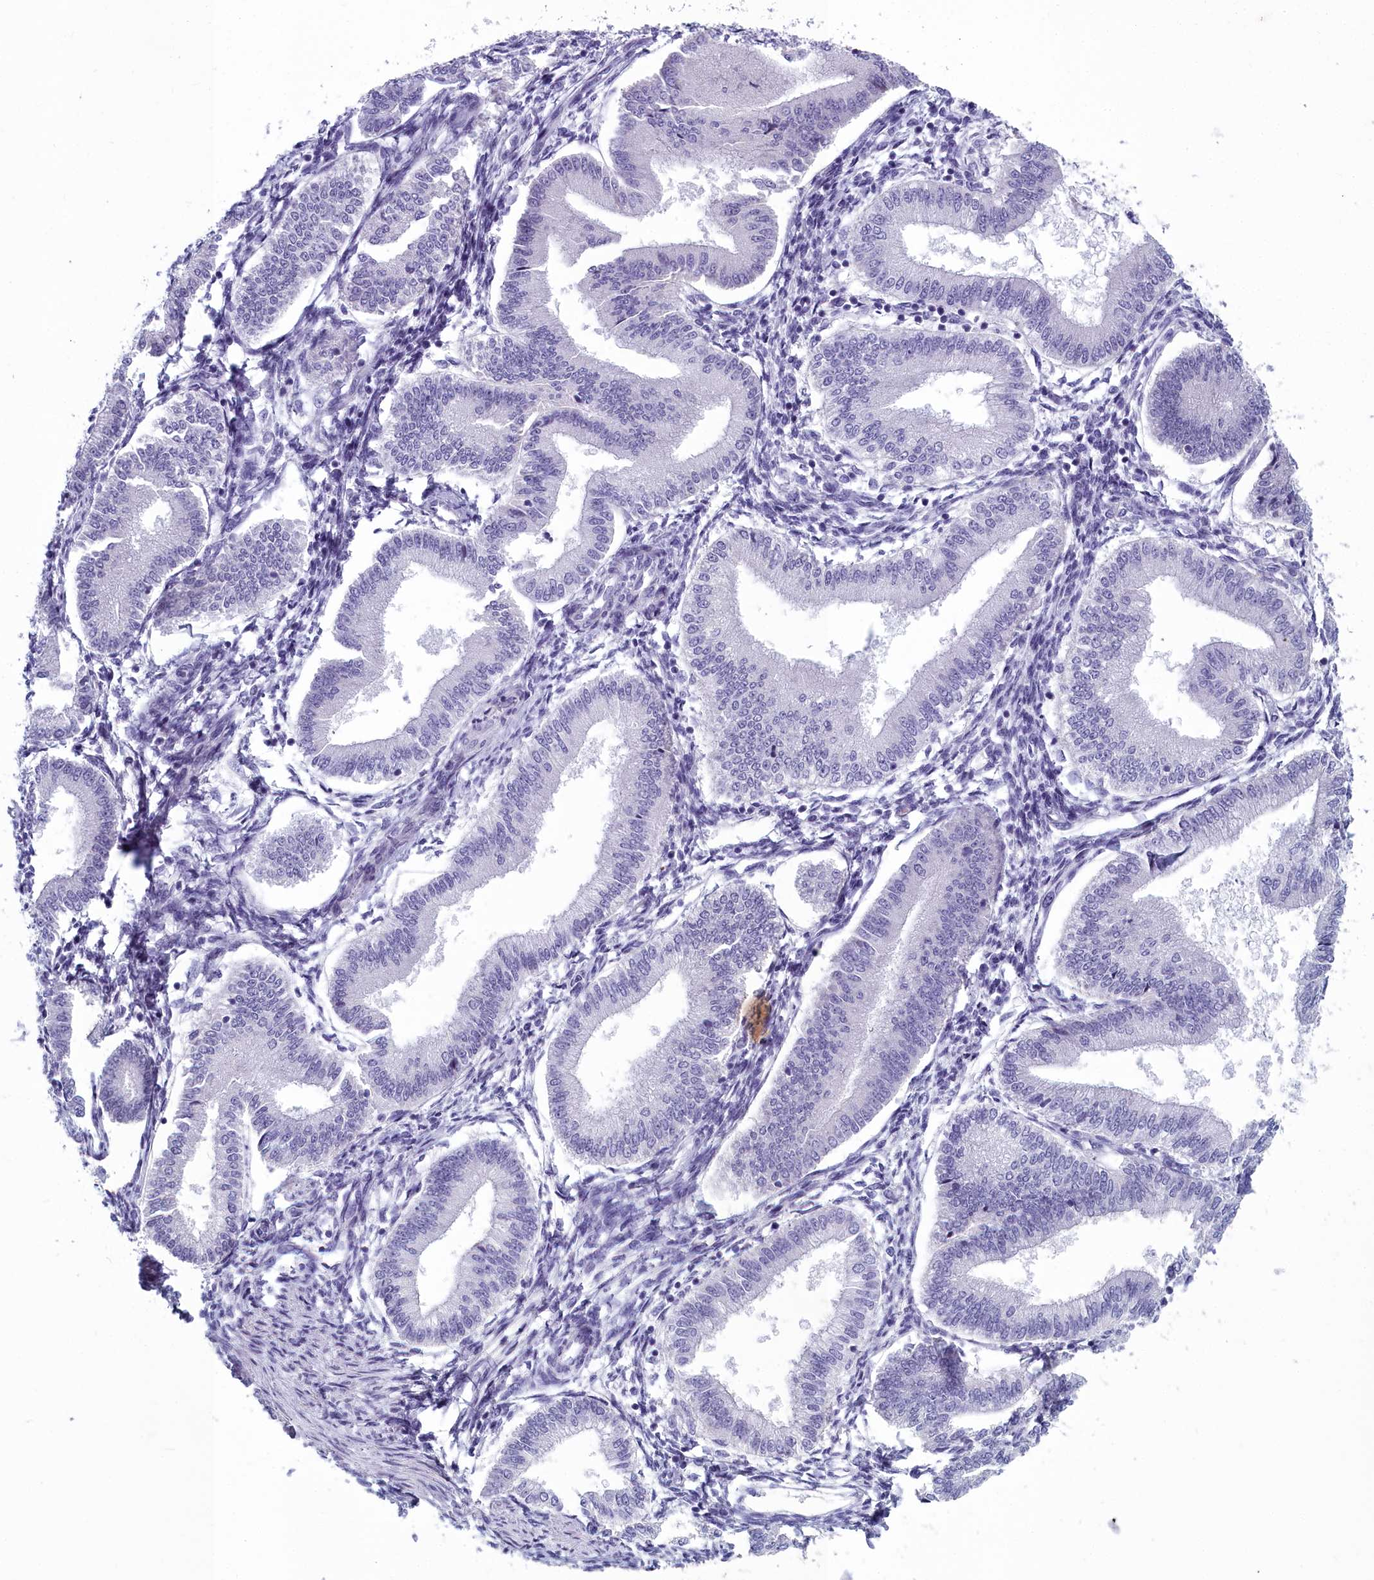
{"staining": {"intensity": "negative", "quantity": "none", "location": "none"}, "tissue": "endometrium", "cell_type": "Cells in endometrial stroma", "image_type": "normal", "snomed": [{"axis": "morphology", "description": "Normal tissue, NOS"}, {"axis": "topography", "description": "Endometrium"}], "caption": "Human endometrium stained for a protein using IHC shows no positivity in cells in endometrial stroma.", "gene": "INSYN2A", "patient": {"sex": "female", "age": 39}}